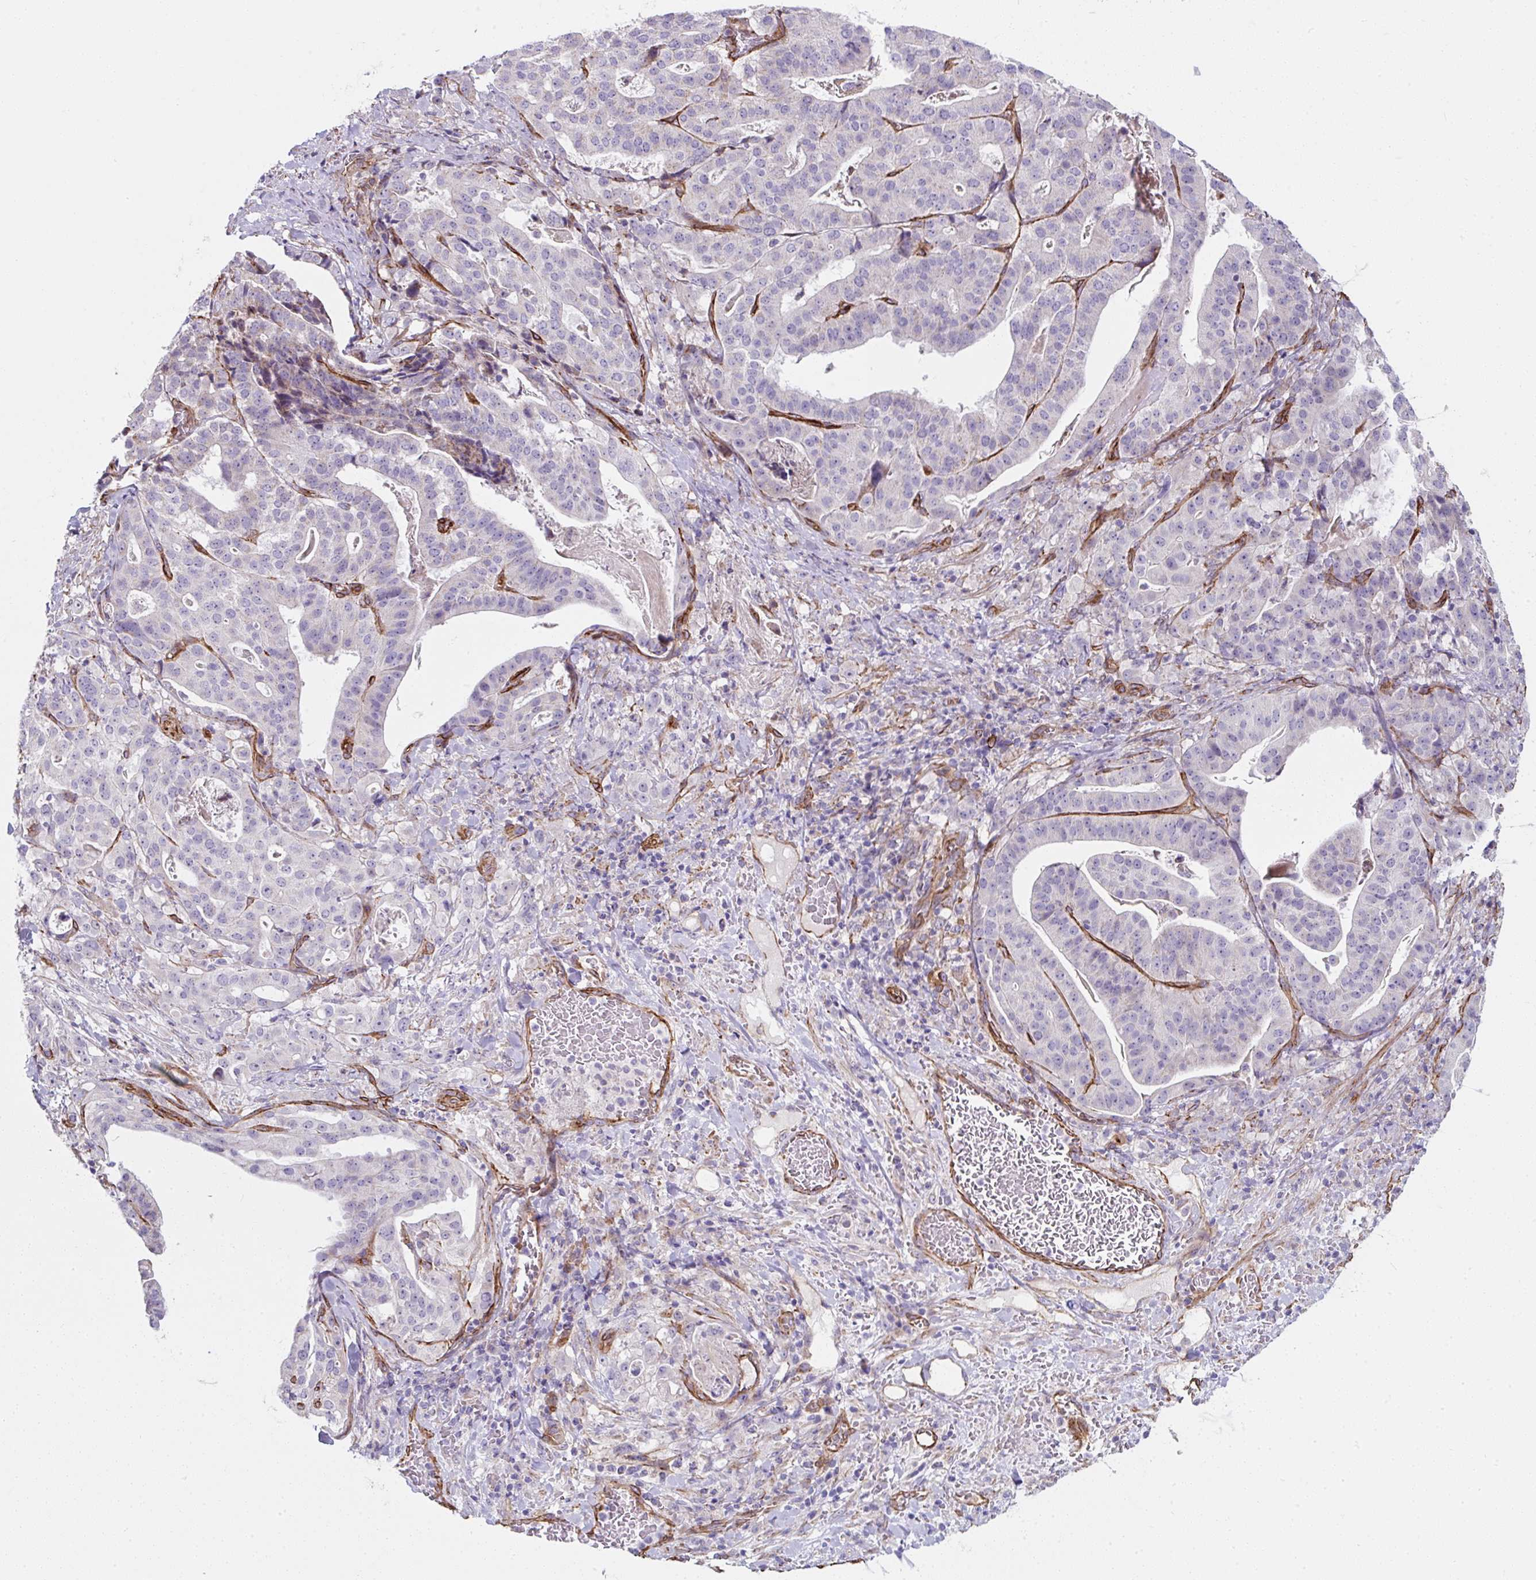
{"staining": {"intensity": "negative", "quantity": "none", "location": "none"}, "tissue": "stomach cancer", "cell_type": "Tumor cells", "image_type": "cancer", "snomed": [{"axis": "morphology", "description": "Adenocarcinoma, NOS"}, {"axis": "topography", "description": "Stomach"}], "caption": "An image of stomach cancer stained for a protein exhibits no brown staining in tumor cells.", "gene": "ANKUB1", "patient": {"sex": "male", "age": 48}}